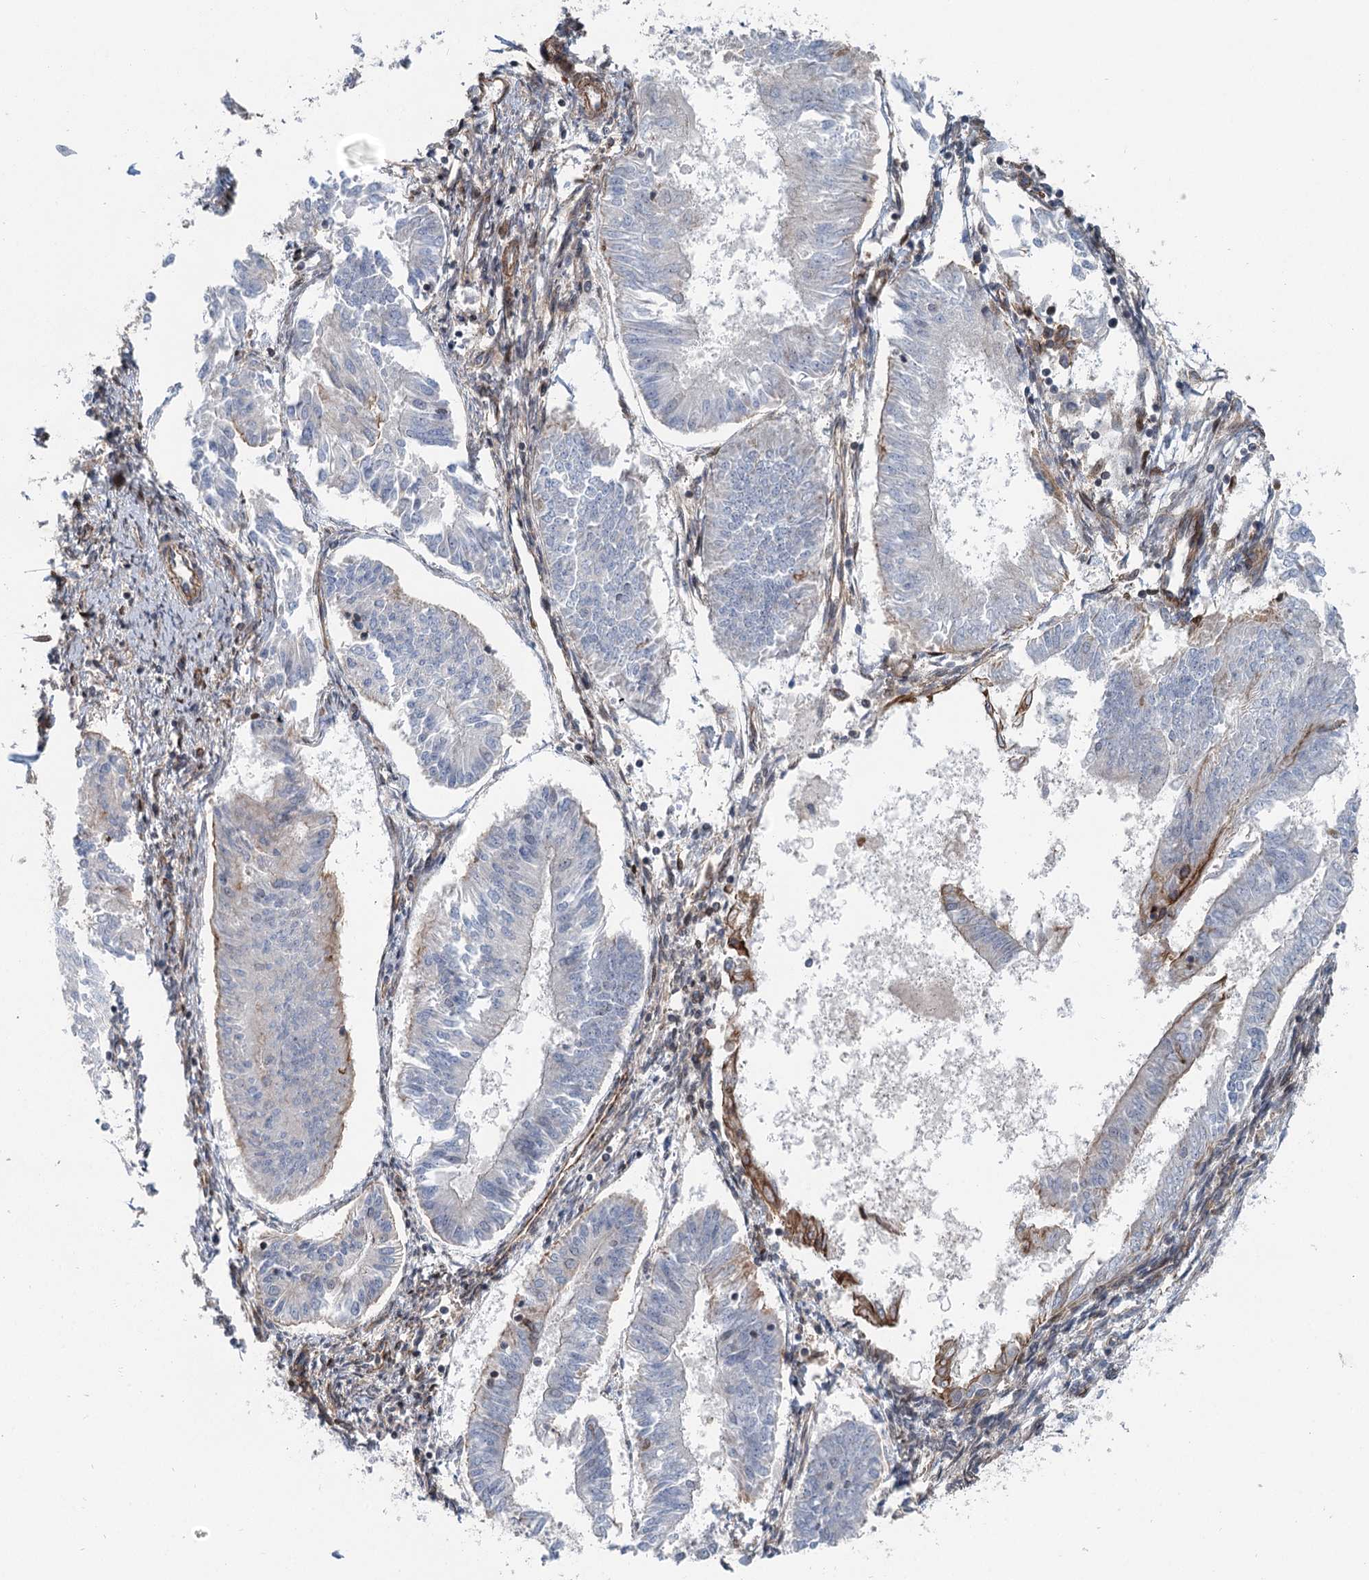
{"staining": {"intensity": "negative", "quantity": "none", "location": "none"}, "tissue": "endometrial cancer", "cell_type": "Tumor cells", "image_type": "cancer", "snomed": [{"axis": "morphology", "description": "Adenocarcinoma, NOS"}, {"axis": "topography", "description": "Endometrium"}], "caption": "Endometrial adenocarcinoma stained for a protein using IHC displays no positivity tumor cells.", "gene": "IQSEC1", "patient": {"sex": "female", "age": 58}}